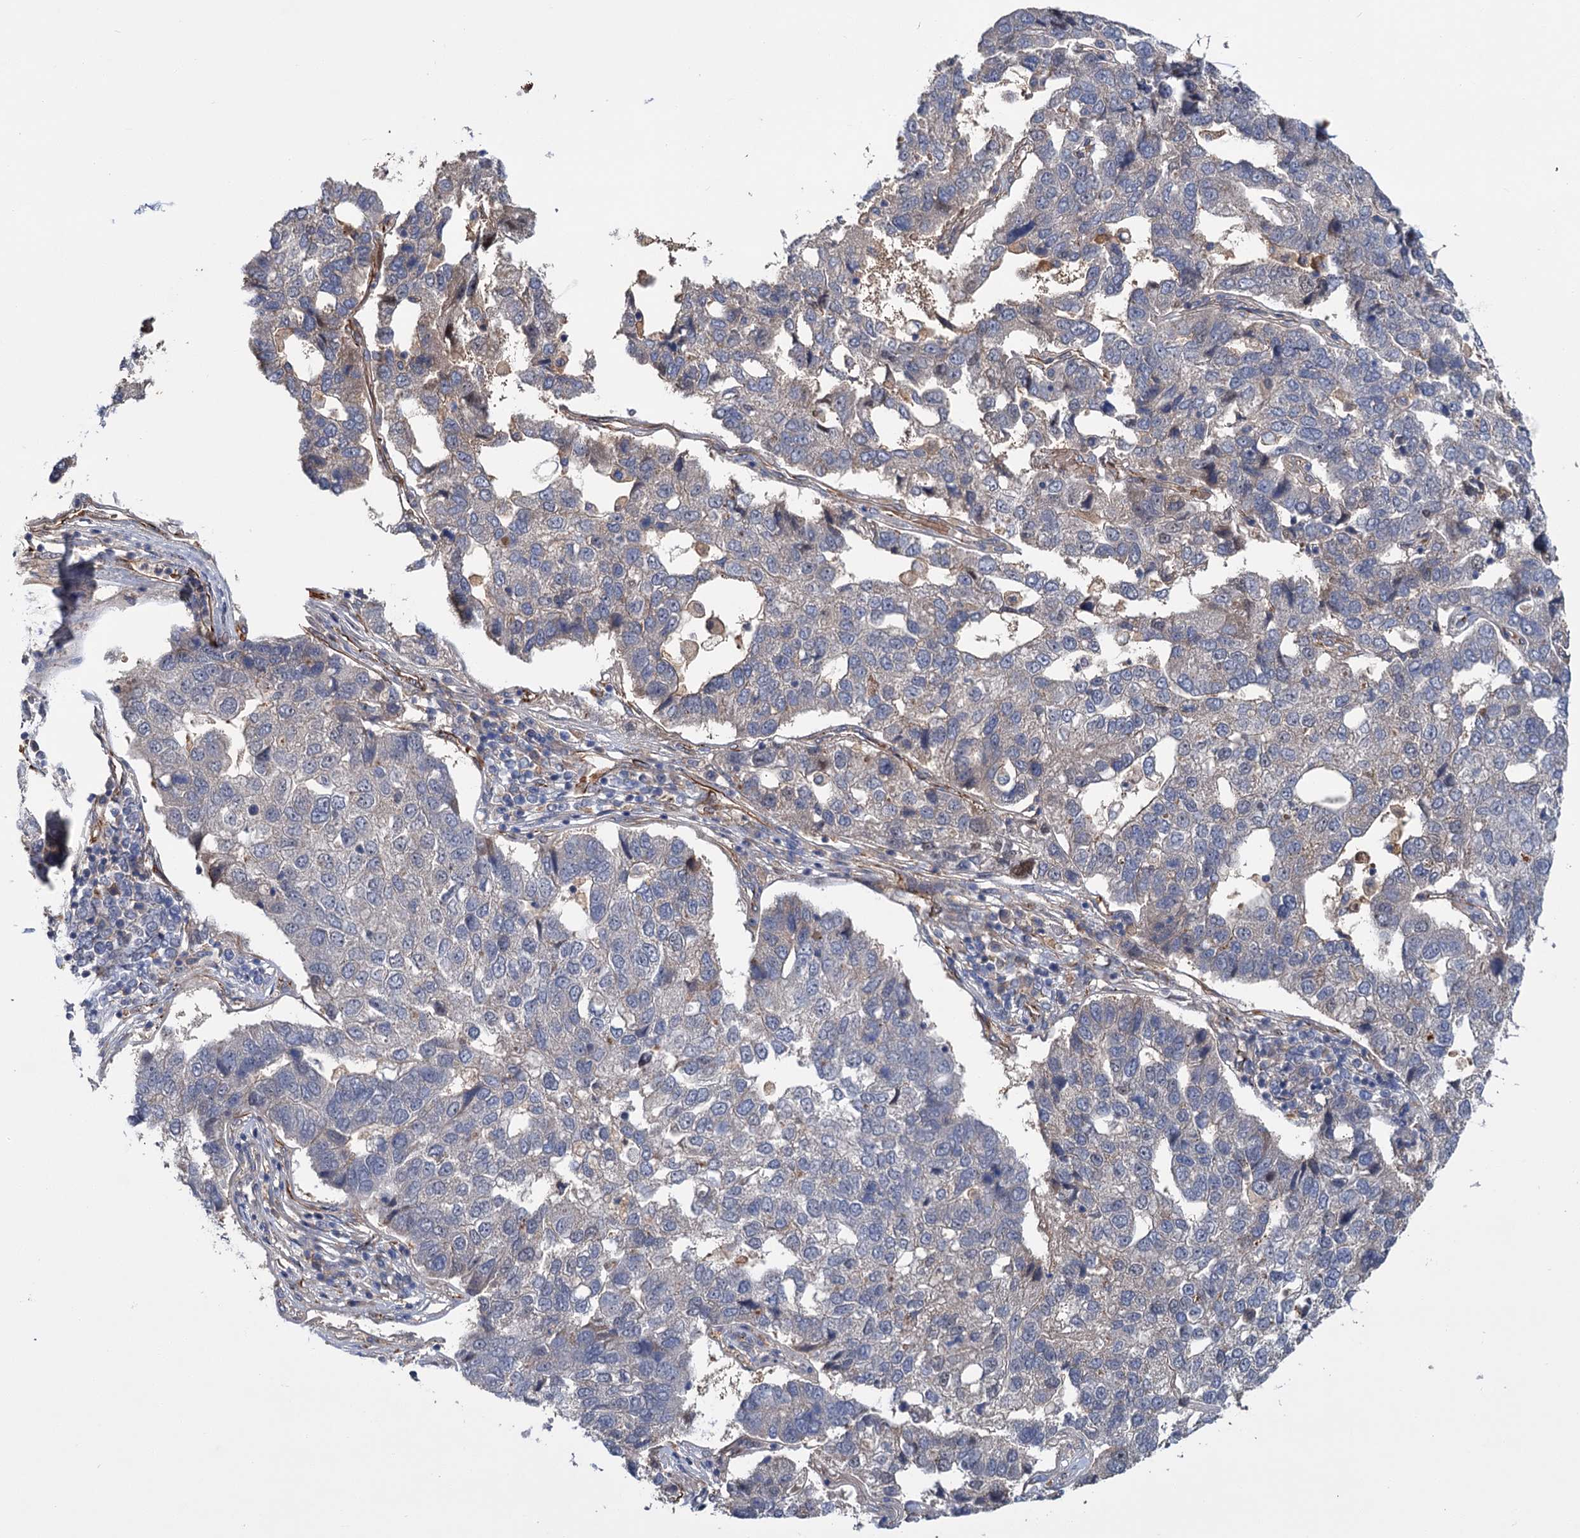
{"staining": {"intensity": "negative", "quantity": "none", "location": "none"}, "tissue": "pancreatic cancer", "cell_type": "Tumor cells", "image_type": "cancer", "snomed": [{"axis": "morphology", "description": "Adenocarcinoma, NOS"}, {"axis": "topography", "description": "Pancreas"}], "caption": "Tumor cells show no significant expression in pancreatic adenocarcinoma.", "gene": "PKN2", "patient": {"sex": "female", "age": 61}}